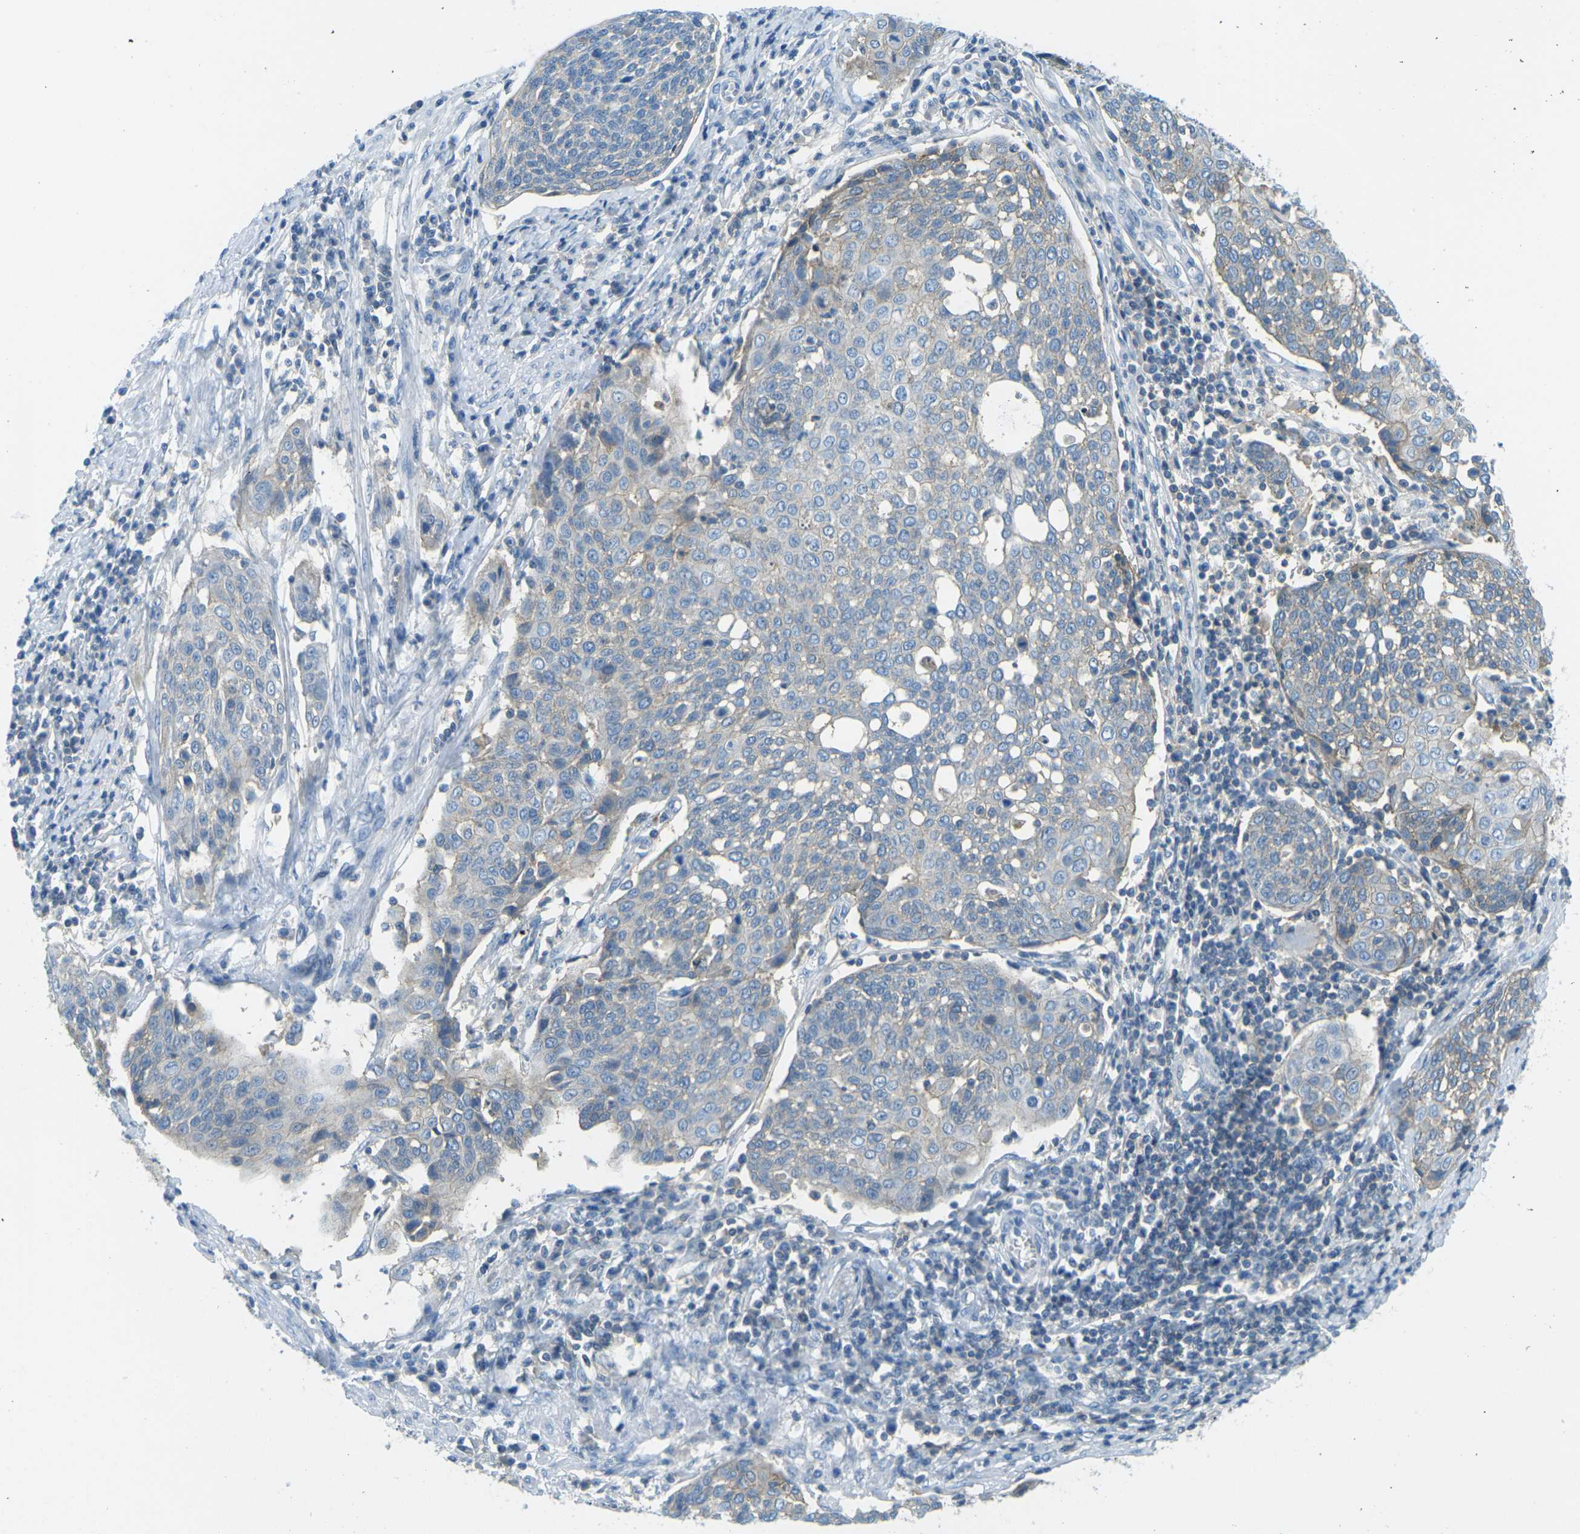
{"staining": {"intensity": "negative", "quantity": "none", "location": "none"}, "tissue": "cervical cancer", "cell_type": "Tumor cells", "image_type": "cancer", "snomed": [{"axis": "morphology", "description": "Squamous cell carcinoma, NOS"}, {"axis": "topography", "description": "Cervix"}], "caption": "This is an IHC histopathology image of cervical cancer (squamous cell carcinoma). There is no staining in tumor cells.", "gene": "CD47", "patient": {"sex": "female", "age": 34}}